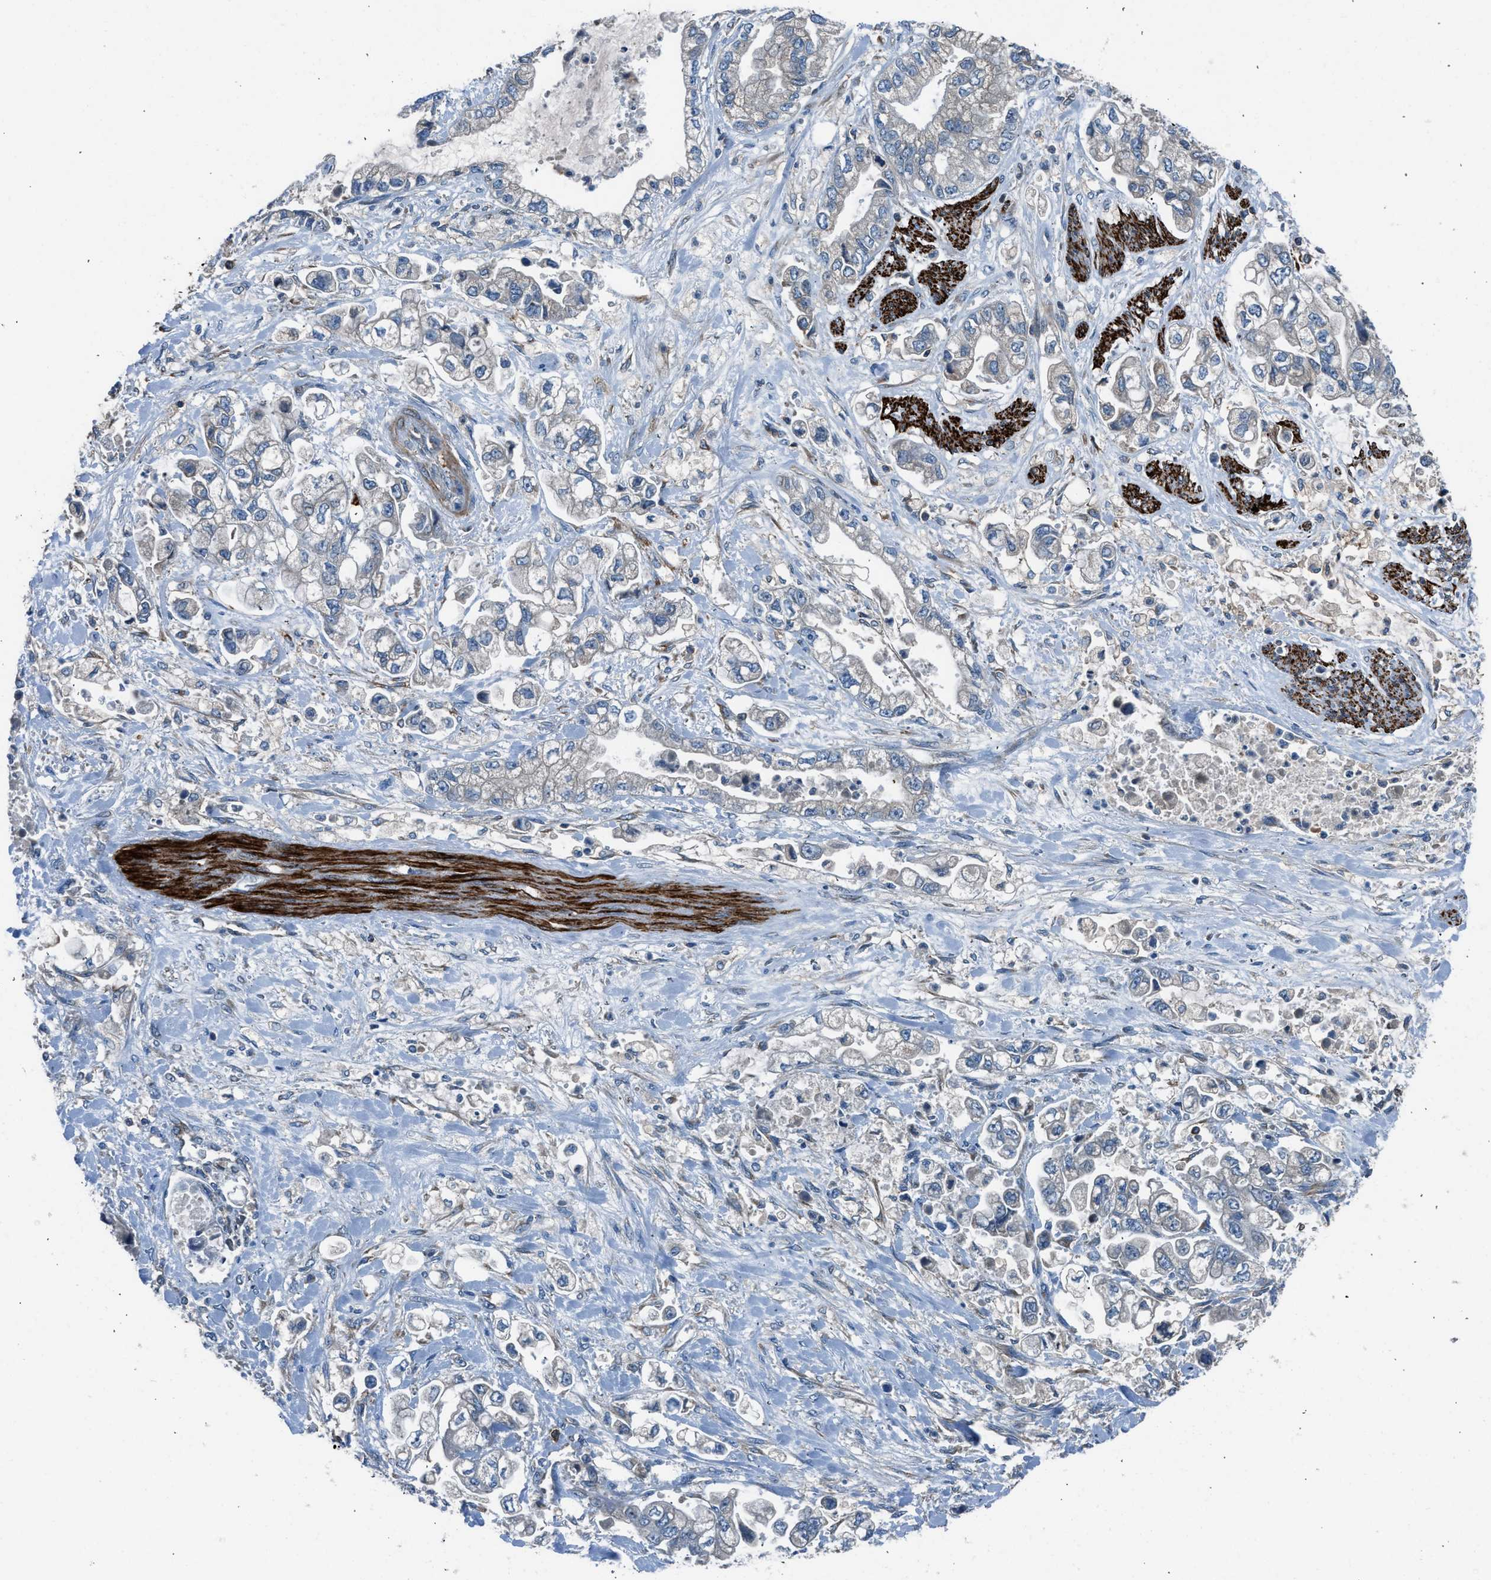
{"staining": {"intensity": "negative", "quantity": "none", "location": "none"}, "tissue": "stomach cancer", "cell_type": "Tumor cells", "image_type": "cancer", "snomed": [{"axis": "morphology", "description": "Normal tissue, NOS"}, {"axis": "morphology", "description": "Adenocarcinoma, NOS"}, {"axis": "topography", "description": "Stomach"}], "caption": "Stomach adenocarcinoma stained for a protein using immunohistochemistry shows no expression tumor cells.", "gene": "LMBR1", "patient": {"sex": "male", "age": 62}}